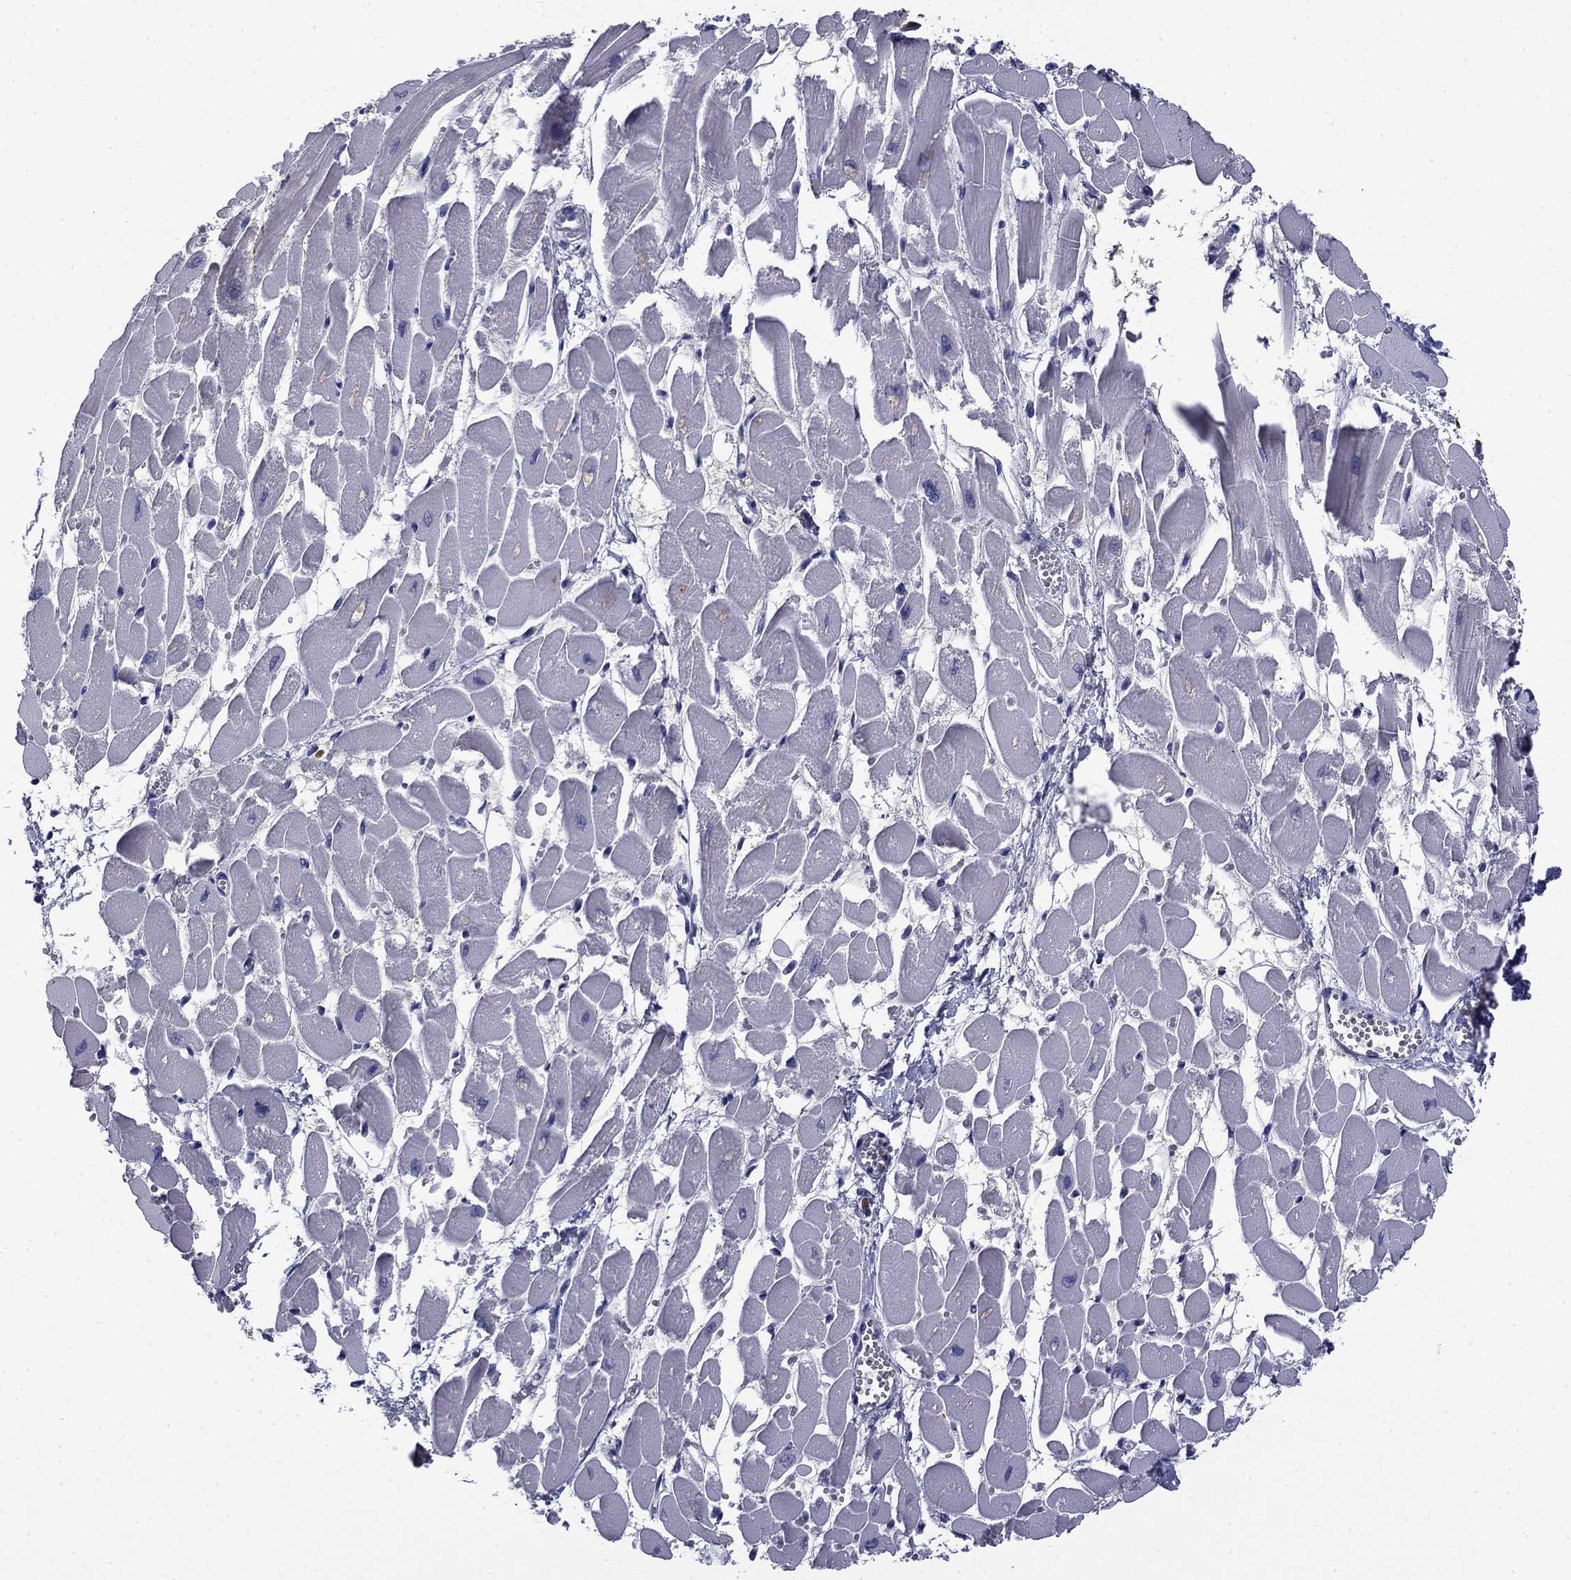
{"staining": {"intensity": "negative", "quantity": "none", "location": "none"}, "tissue": "heart muscle", "cell_type": "Cardiomyocytes", "image_type": "normal", "snomed": [{"axis": "morphology", "description": "Normal tissue, NOS"}, {"axis": "topography", "description": "Heart"}], "caption": "Immunohistochemistry (IHC) of benign human heart muscle exhibits no expression in cardiomyocytes.", "gene": "BCL2L14", "patient": {"sex": "female", "age": 52}}